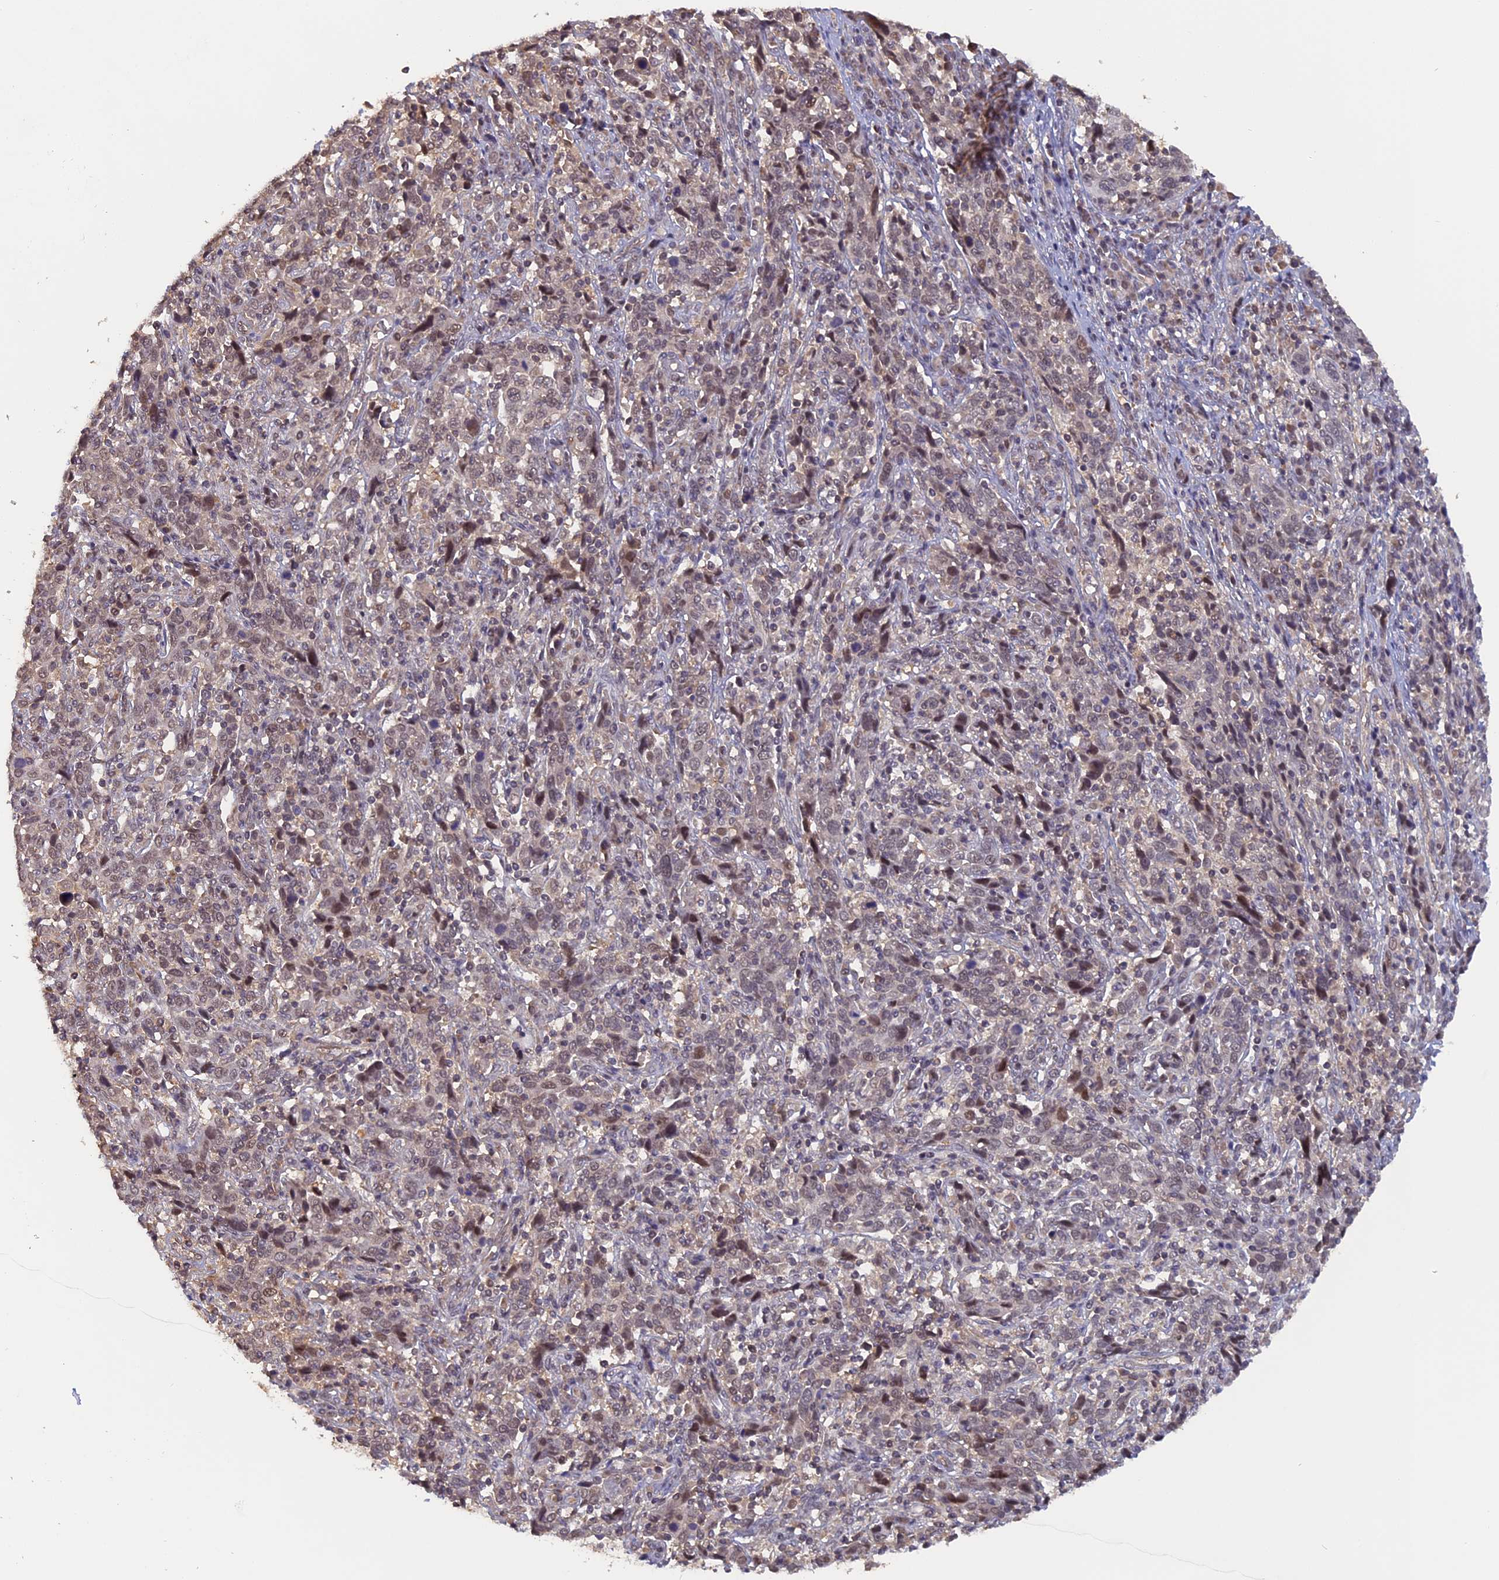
{"staining": {"intensity": "weak", "quantity": "25%-75%", "location": "nuclear"}, "tissue": "cervical cancer", "cell_type": "Tumor cells", "image_type": "cancer", "snomed": [{"axis": "morphology", "description": "Squamous cell carcinoma, NOS"}, {"axis": "topography", "description": "Cervix"}], "caption": "Immunohistochemistry (IHC) of cervical squamous cell carcinoma demonstrates low levels of weak nuclear positivity in about 25%-75% of tumor cells.", "gene": "FAM98C", "patient": {"sex": "female", "age": 46}}